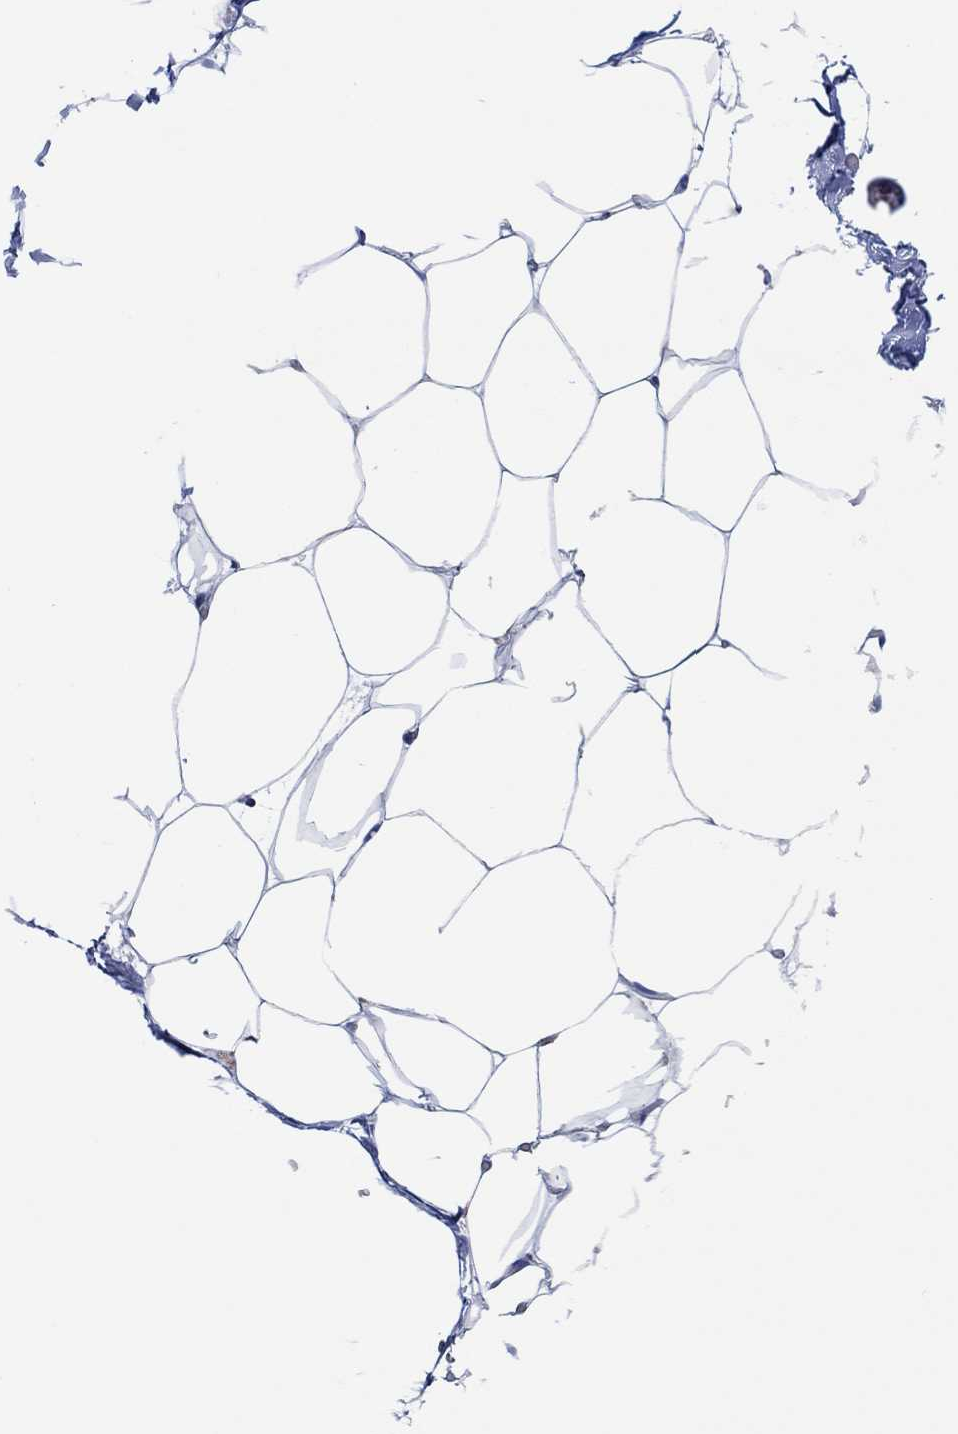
{"staining": {"intensity": "negative", "quantity": "none", "location": "none"}, "tissue": "adipose tissue", "cell_type": "Adipocytes", "image_type": "normal", "snomed": [{"axis": "morphology", "description": "Normal tissue, NOS"}, {"axis": "topography", "description": "Adipose tissue"}], "caption": "This is an immunohistochemistry histopathology image of benign adipose tissue. There is no staining in adipocytes.", "gene": "PRRT3", "patient": {"sex": "male", "age": 57}}